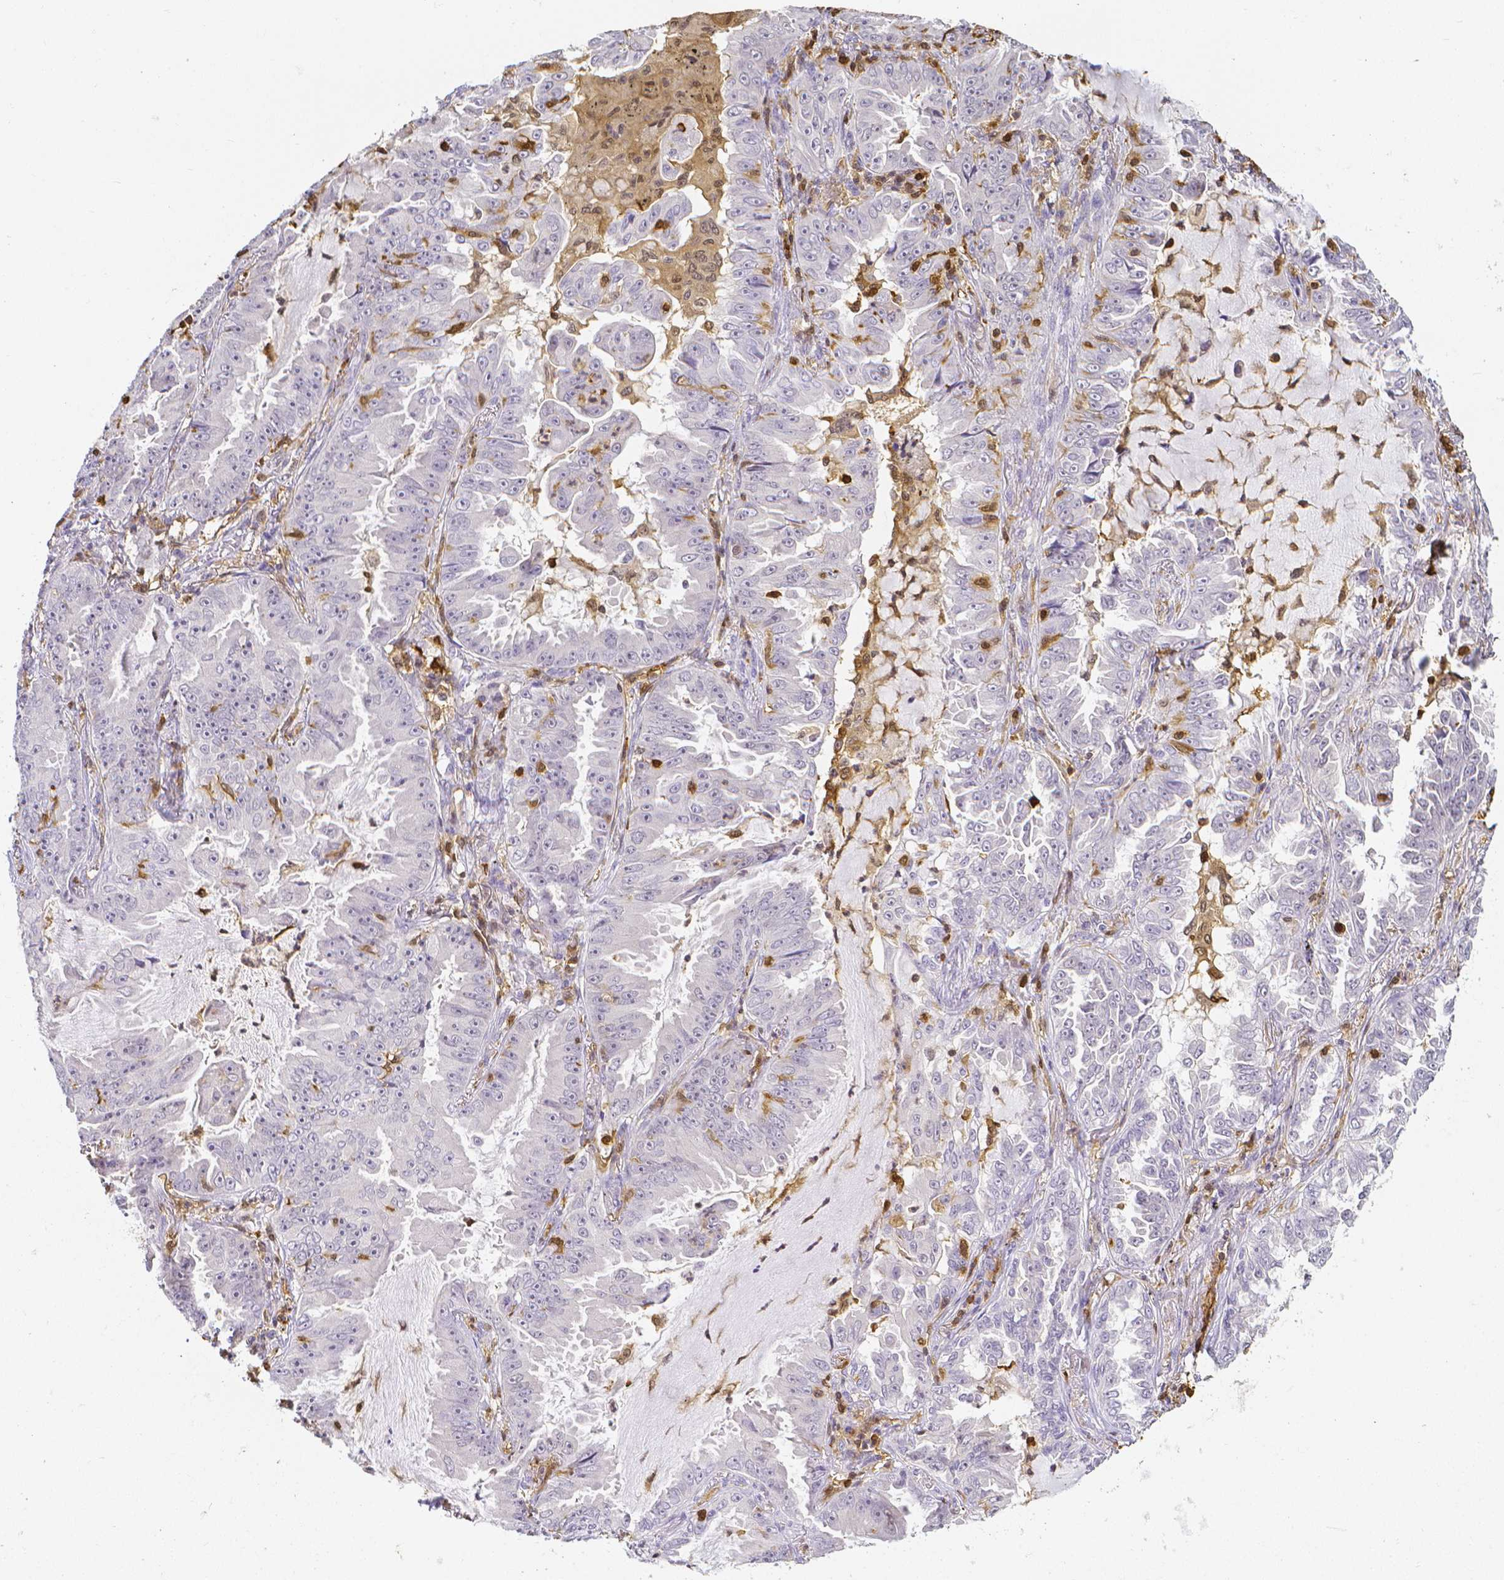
{"staining": {"intensity": "negative", "quantity": "none", "location": "none"}, "tissue": "lung cancer", "cell_type": "Tumor cells", "image_type": "cancer", "snomed": [{"axis": "morphology", "description": "Adenocarcinoma, NOS"}, {"axis": "topography", "description": "Lung"}], "caption": "IHC of human lung cancer displays no staining in tumor cells.", "gene": "COTL1", "patient": {"sex": "female", "age": 52}}